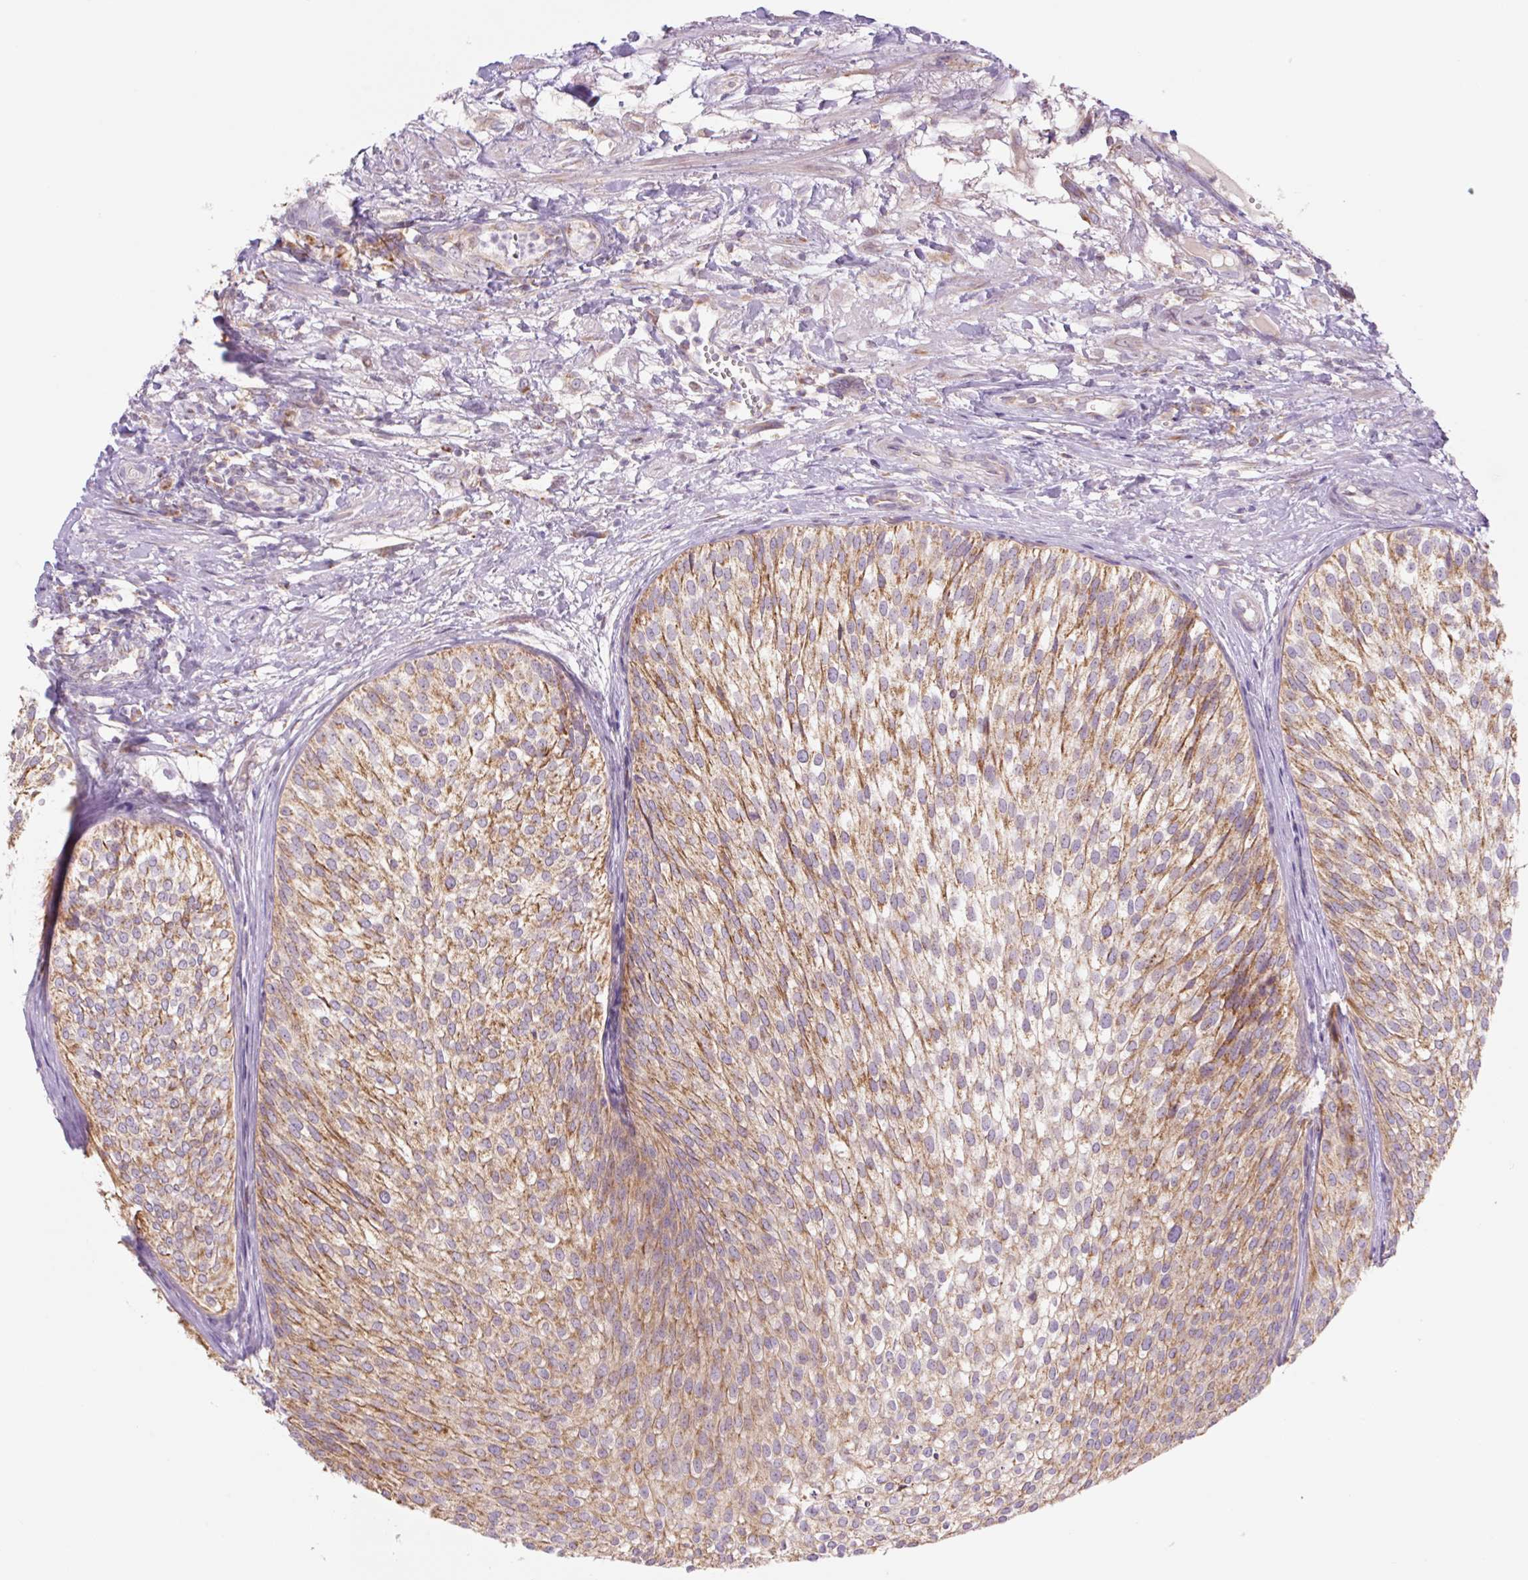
{"staining": {"intensity": "moderate", "quantity": ">75%", "location": "cytoplasmic/membranous"}, "tissue": "urothelial cancer", "cell_type": "Tumor cells", "image_type": "cancer", "snomed": [{"axis": "morphology", "description": "Urothelial carcinoma, Low grade"}, {"axis": "topography", "description": "Urinary bladder"}], "caption": "Protein staining shows moderate cytoplasmic/membranous staining in about >75% of tumor cells in urothelial carcinoma (low-grade).", "gene": "GOSR2", "patient": {"sex": "male", "age": 91}}